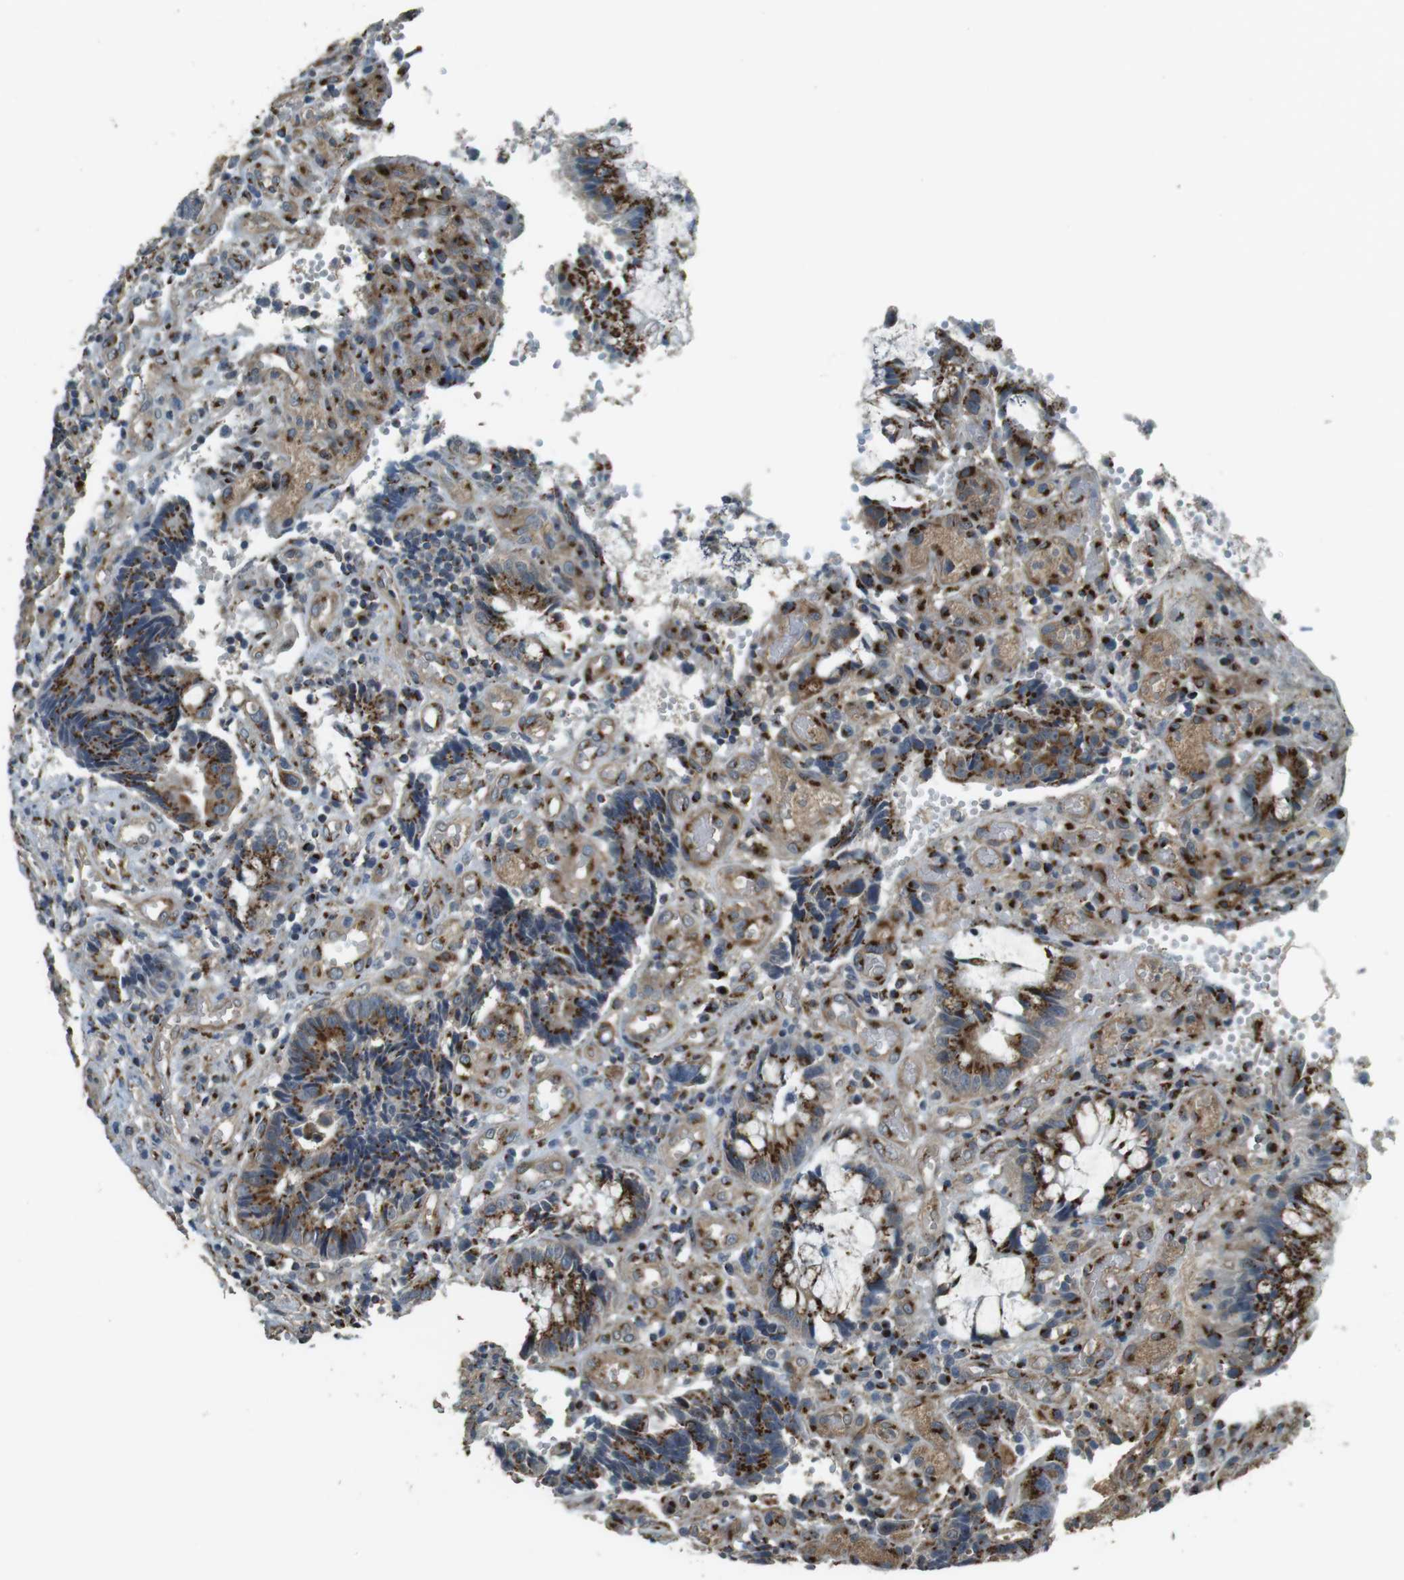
{"staining": {"intensity": "moderate", "quantity": ">75%", "location": "cytoplasmic/membranous"}, "tissue": "colorectal cancer", "cell_type": "Tumor cells", "image_type": "cancer", "snomed": [{"axis": "morphology", "description": "Adenocarcinoma, NOS"}, {"axis": "topography", "description": "Colon"}], "caption": "Immunohistochemistry photomicrograph of neoplastic tissue: colorectal cancer stained using IHC displays medium levels of moderate protein expression localized specifically in the cytoplasmic/membranous of tumor cells, appearing as a cytoplasmic/membranous brown color.", "gene": "TMEM115", "patient": {"sex": "female", "age": 57}}